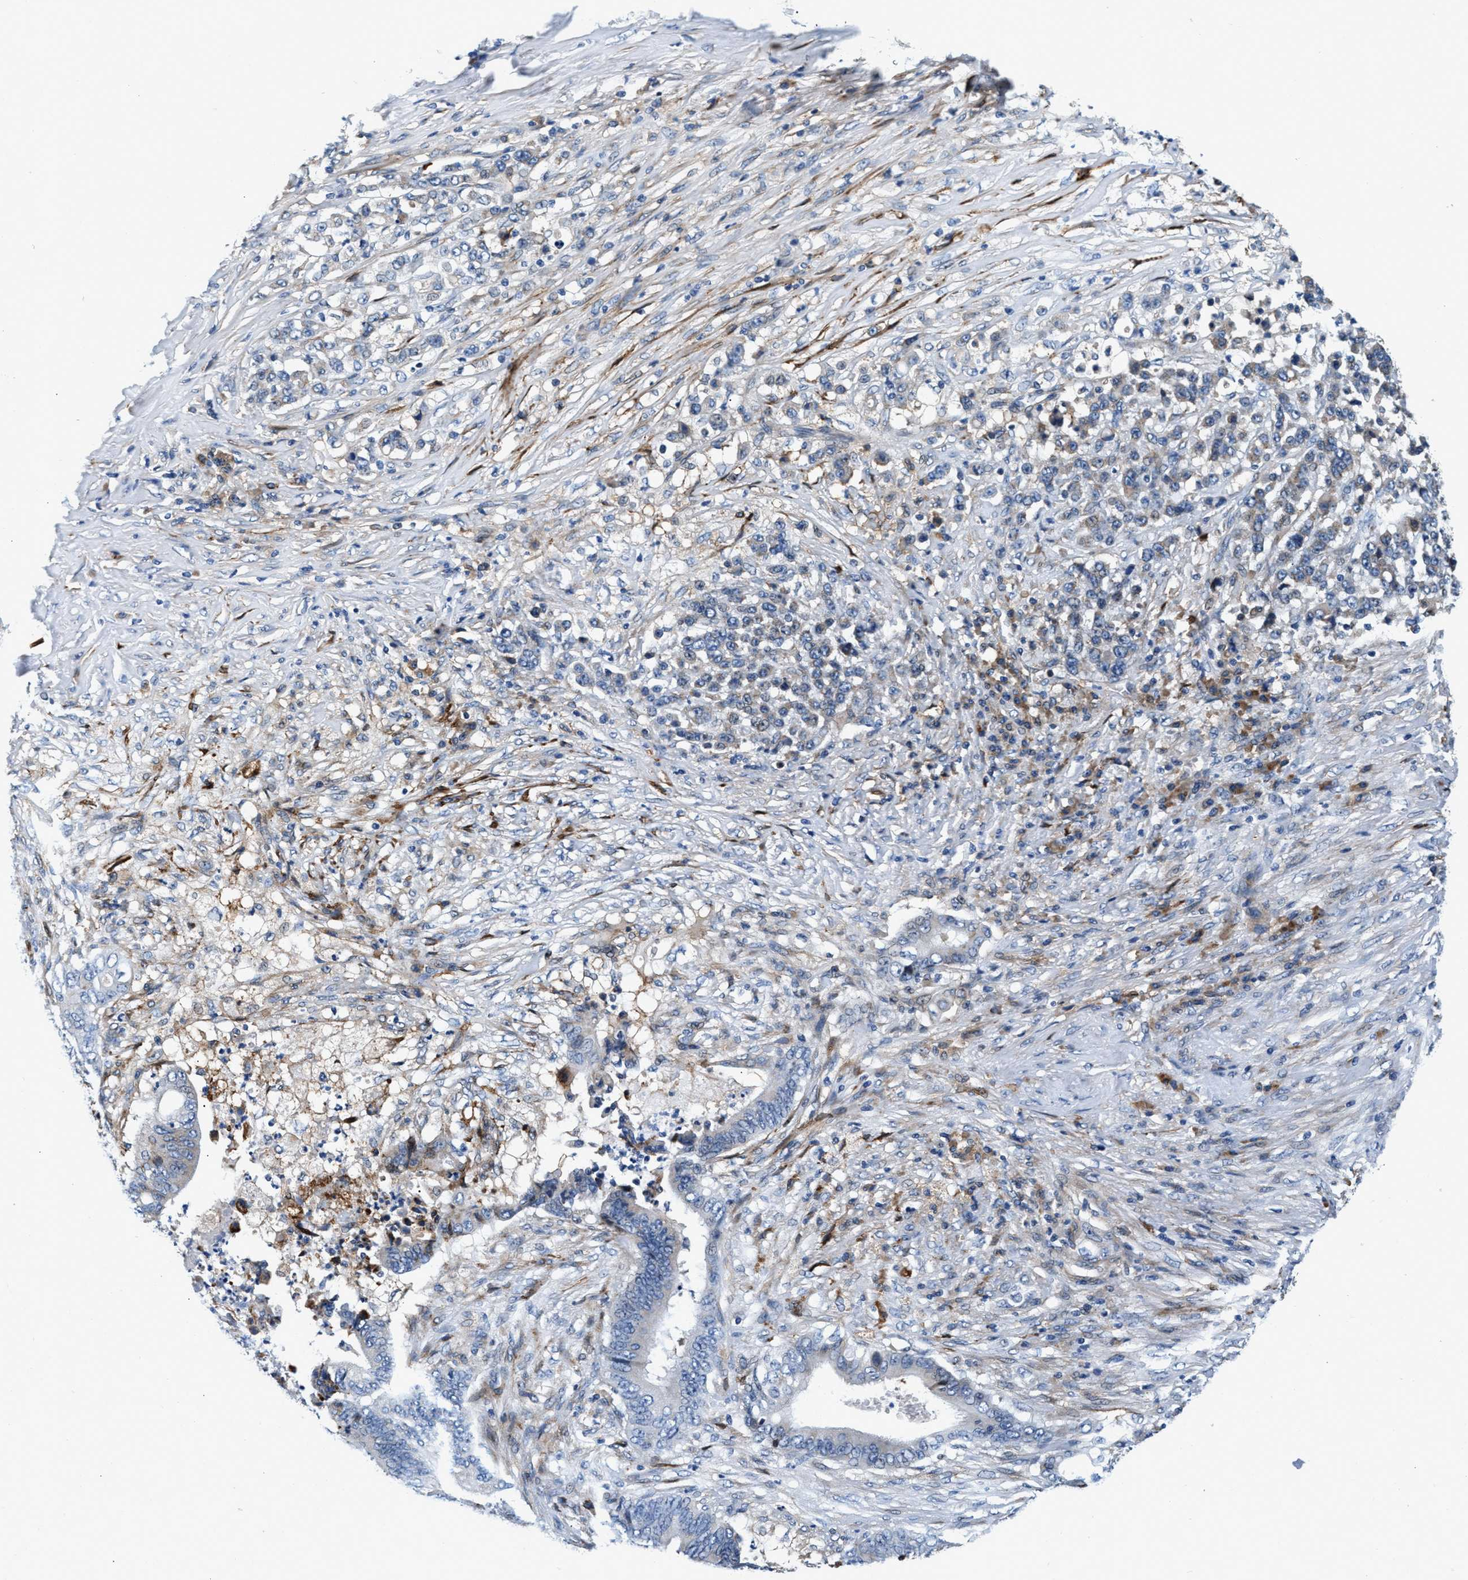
{"staining": {"intensity": "negative", "quantity": "none", "location": "none"}, "tissue": "stomach cancer", "cell_type": "Tumor cells", "image_type": "cancer", "snomed": [{"axis": "morphology", "description": "Adenocarcinoma, NOS"}, {"axis": "topography", "description": "Stomach"}], "caption": "IHC photomicrograph of neoplastic tissue: human stomach cancer stained with DAB demonstrates no significant protein positivity in tumor cells. (DAB (3,3'-diaminobenzidine) IHC, high magnification).", "gene": "SLFN11", "patient": {"sex": "female", "age": 73}}